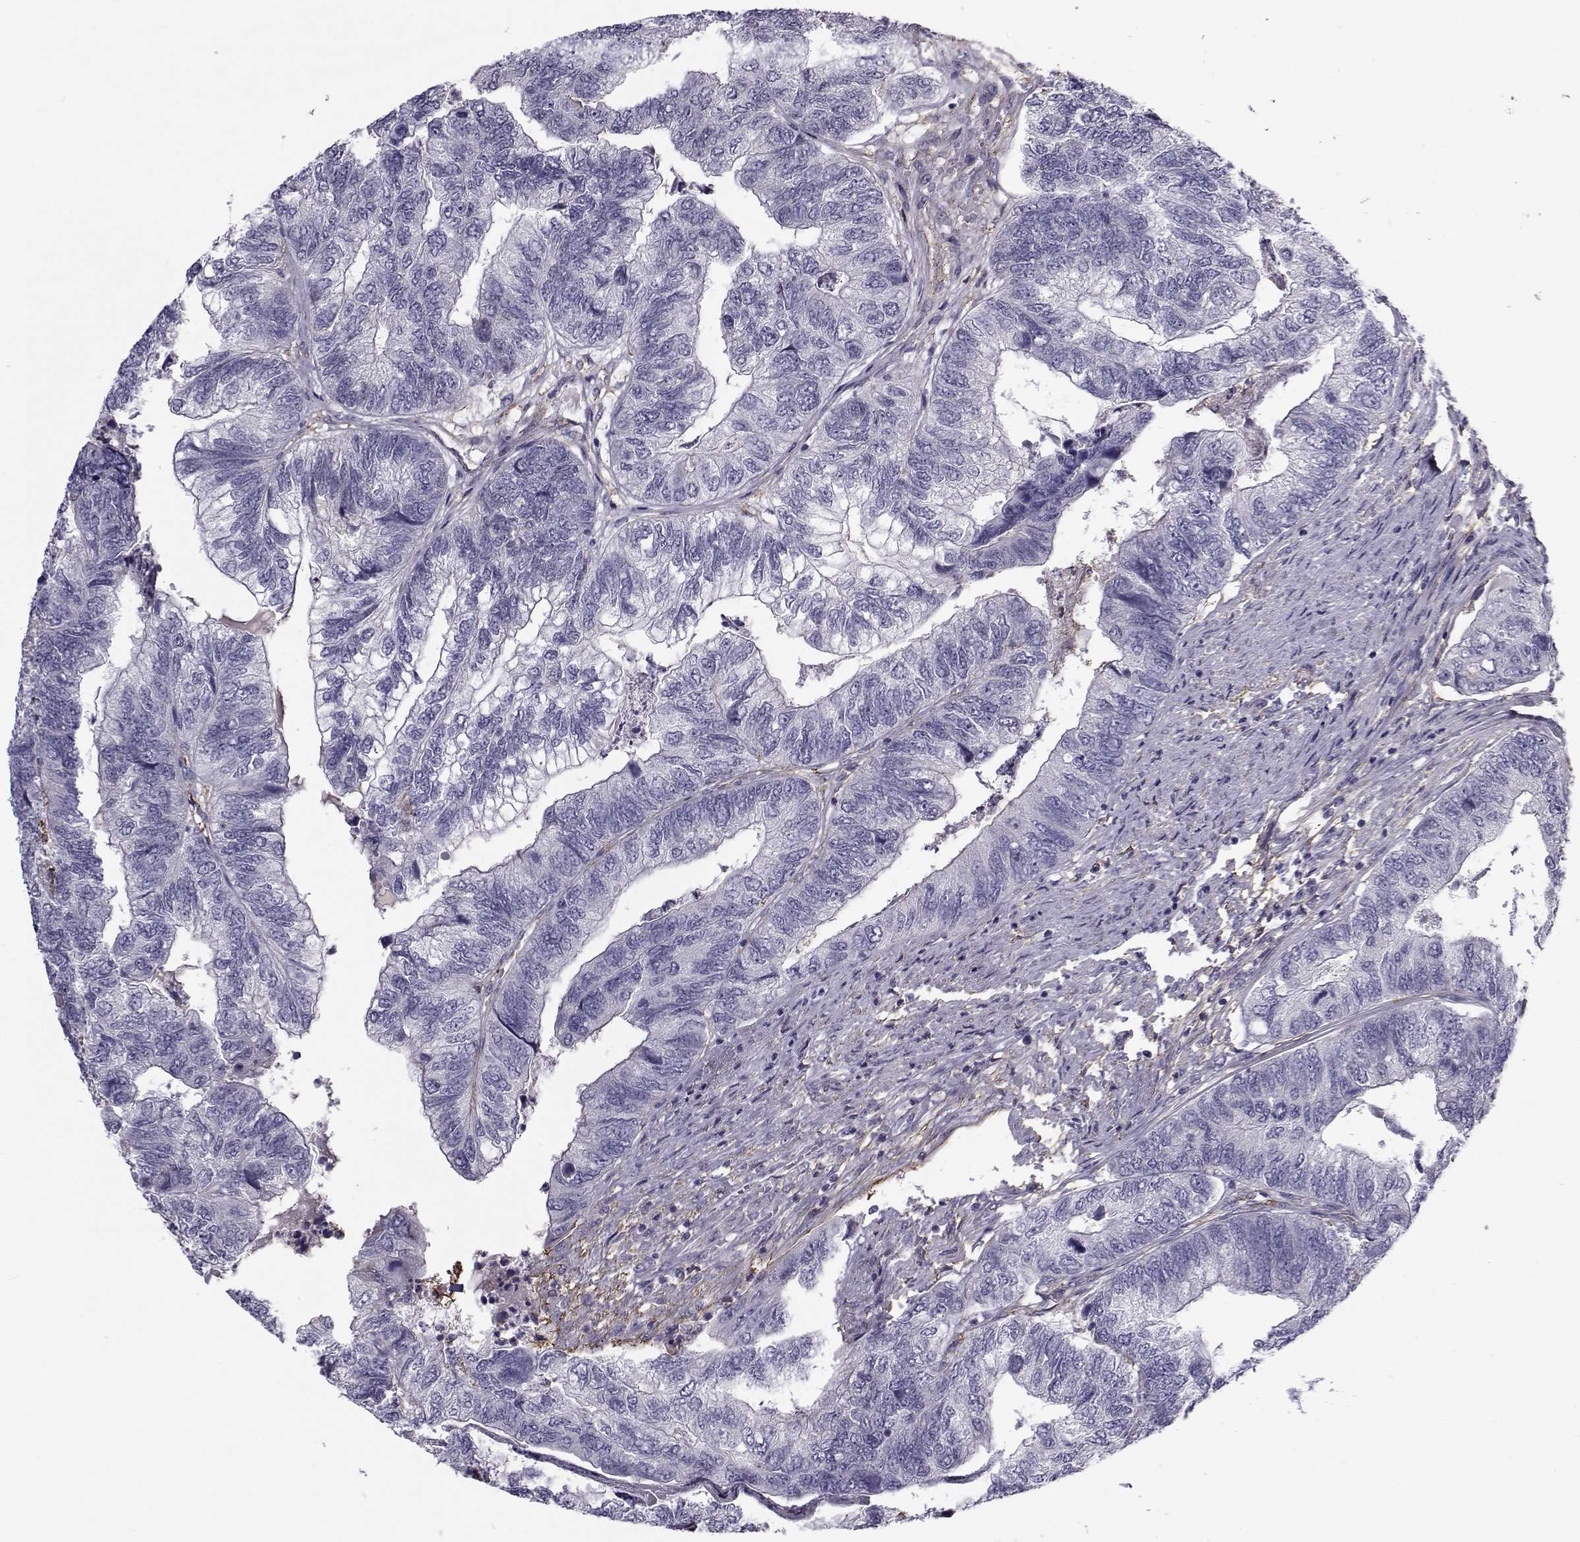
{"staining": {"intensity": "negative", "quantity": "none", "location": "none"}, "tissue": "colorectal cancer", "cell_type": "Tumor cells", "image_type": "cancer", "snomed": [{"axis": "morphology", "description": "Adenocarcinoma, NOS"}, {"axis": "topography", "description": "Colon"}], "caption": "Human colorectal cancer stained for a protein using immunohistochemistry exhibits no positivity in tumor cells.", "gene": "LRRC27", "patient": {"sex": "female", "age": 67}}